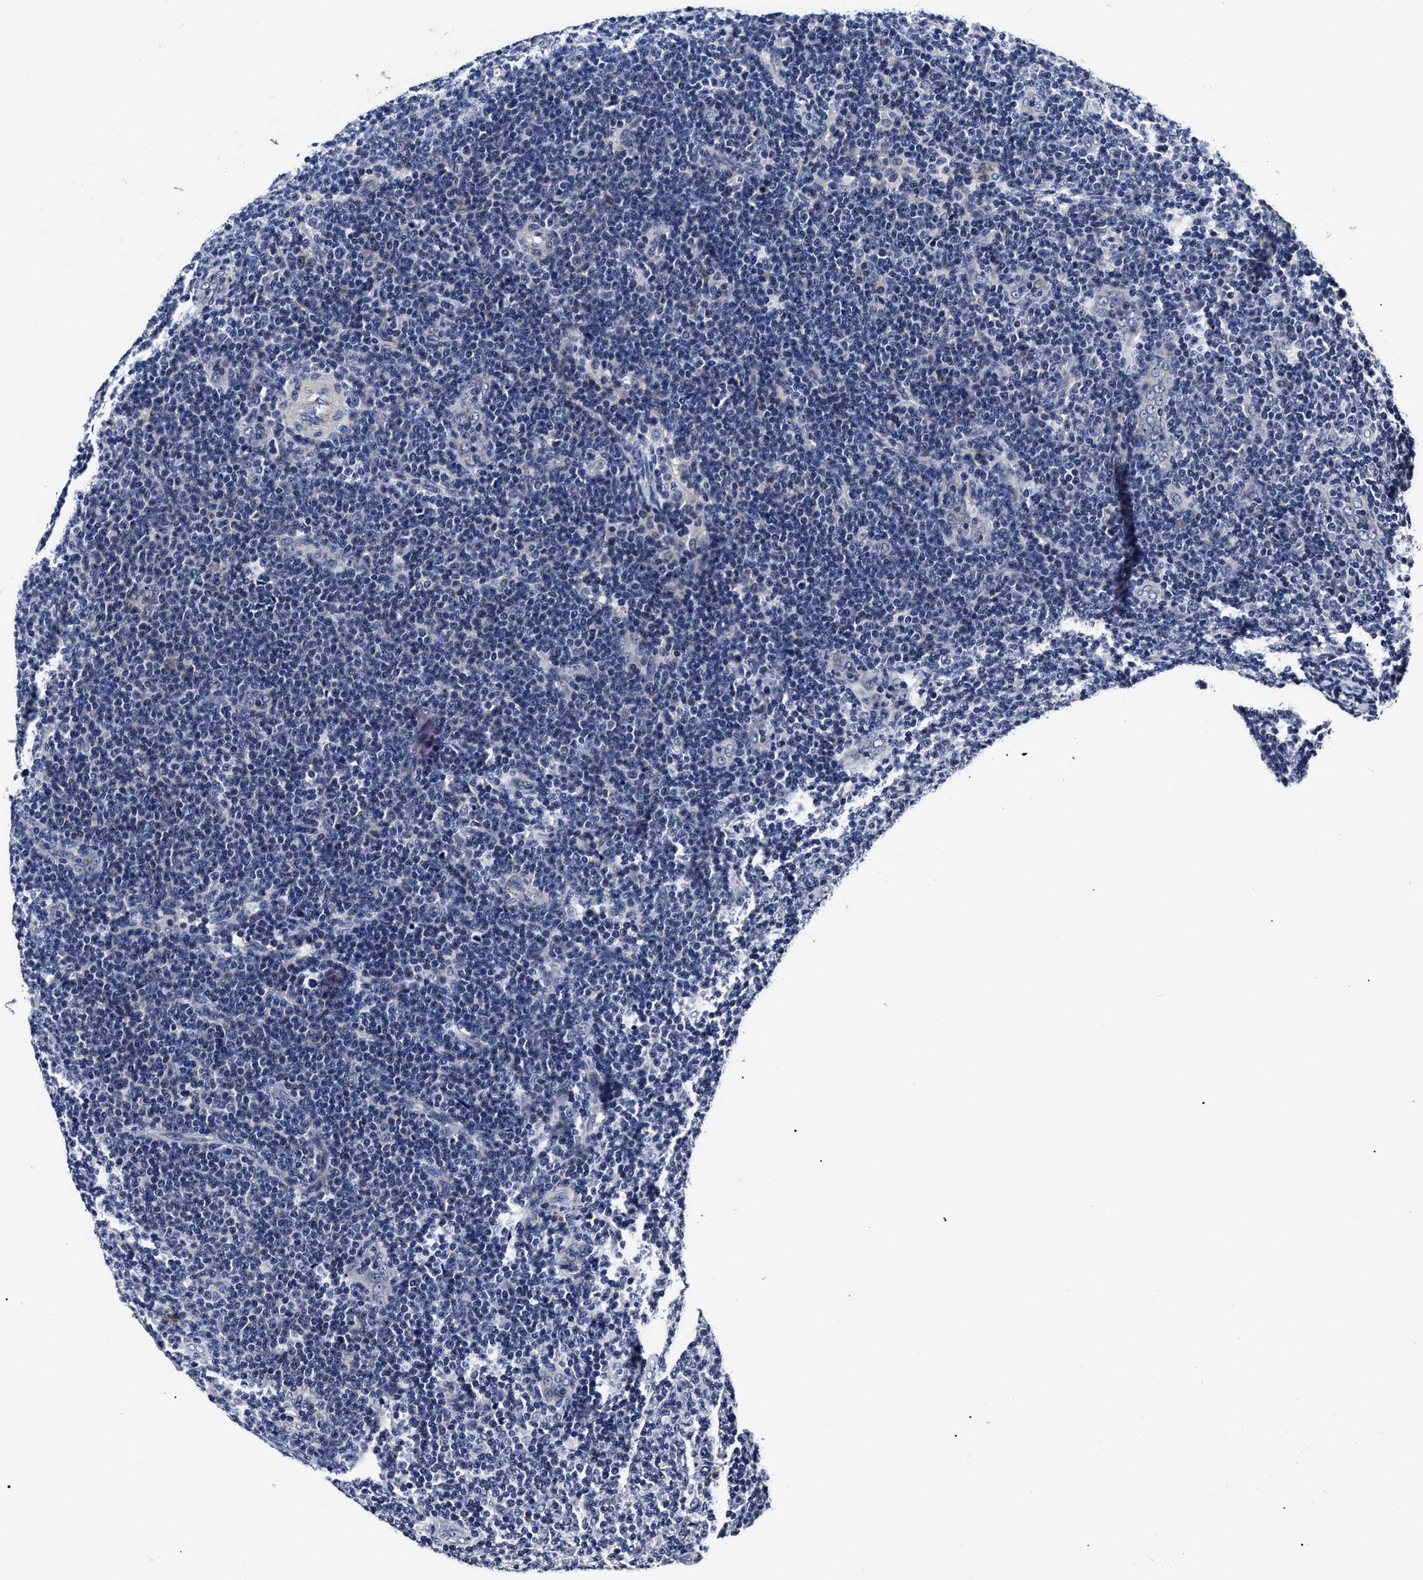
{"staining": {"intensity": "negative", "quantity": "none", "location": "none"}, "tissue": "lymphoma", "cell_type": "Tumor cells", "image_type": "cancer", "snomed": [{"axis": "morphology", "description": "Malignant lymphoma, non-Hodgkin's type, Low grade"}, {"axis": "topography", "description": "Lymph node"}], "caption": "Human lymphoma stained for a protein using immunohistochemistry (IHC) shows no expression in tumor cells.", "gene": "OLFML2A", "patient": {"sex": "male", "age": 66}}